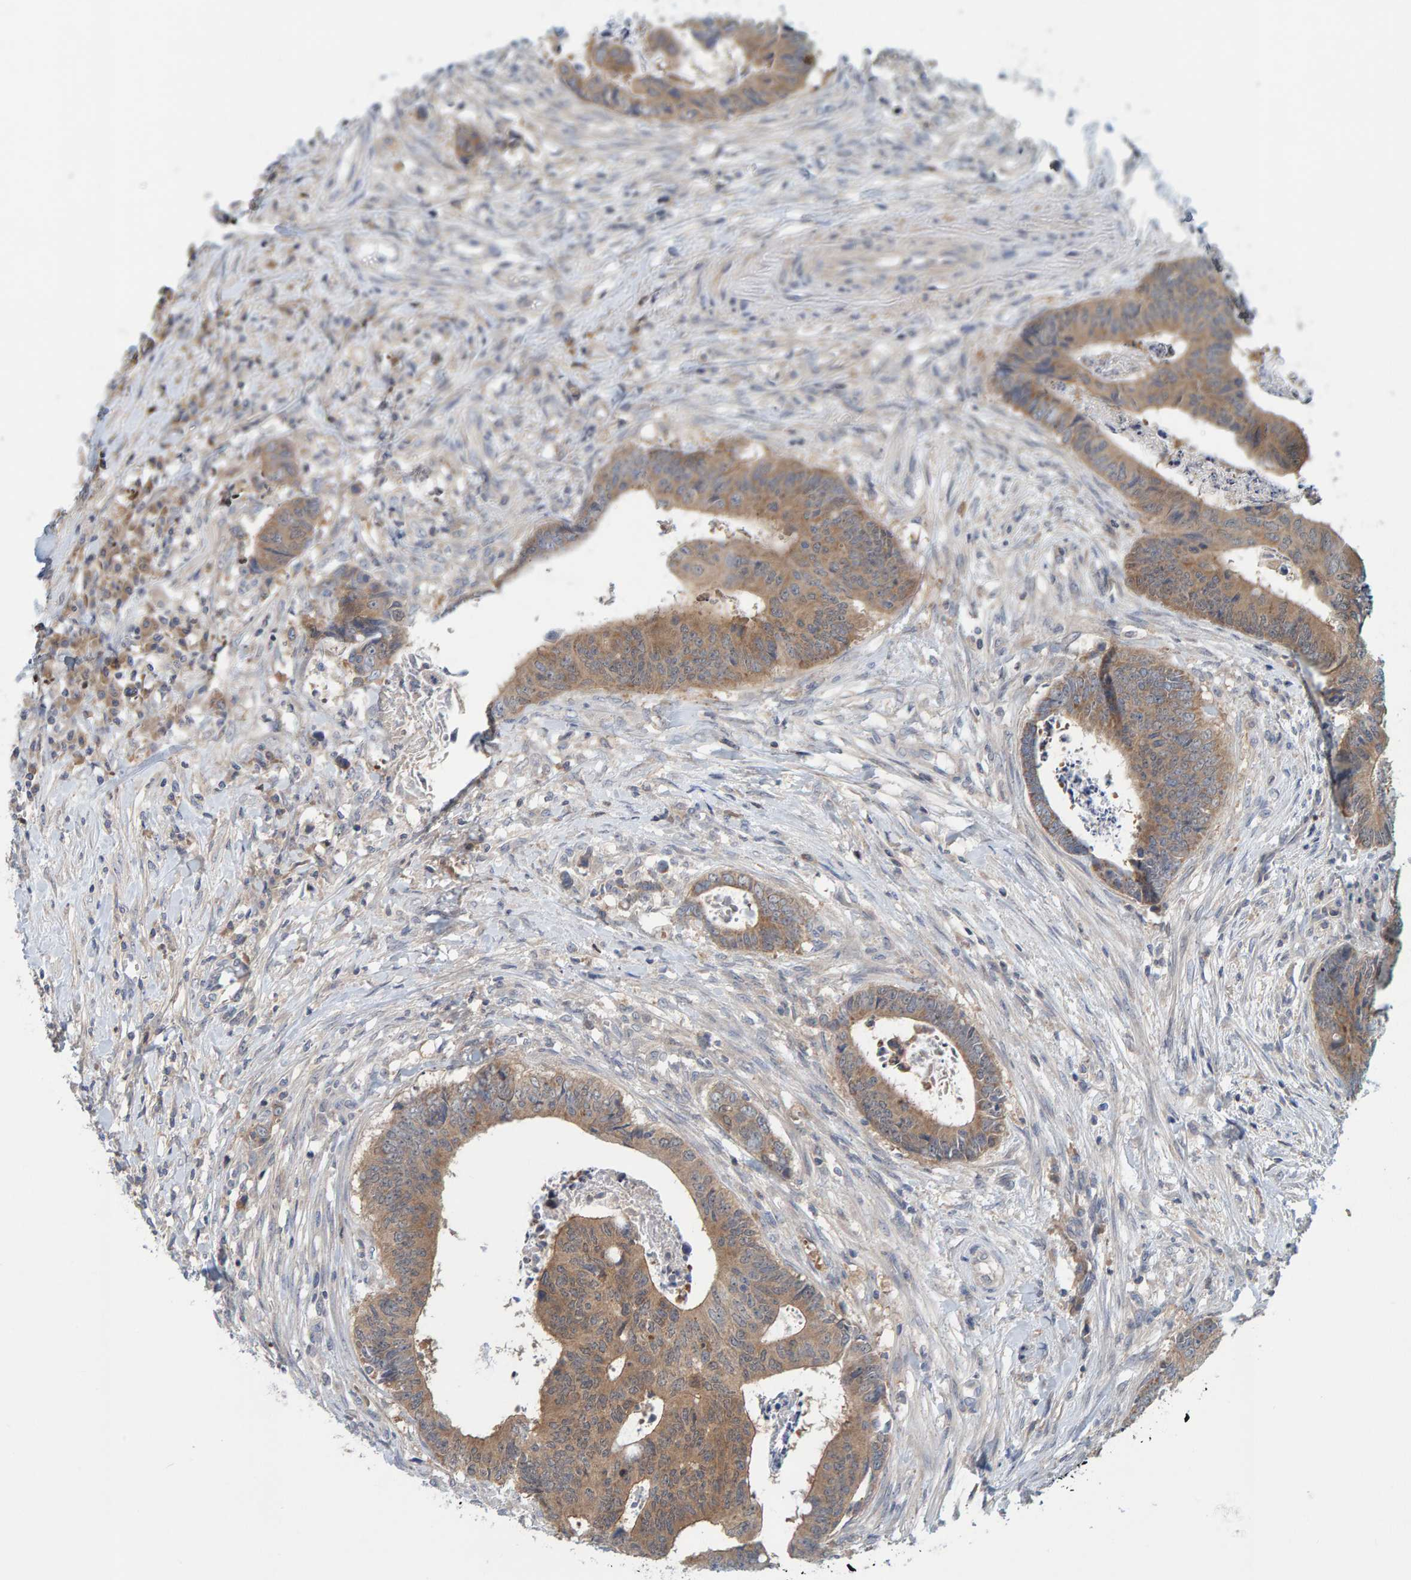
{"staining": {"intensity": "moderate", "quantity": ">75%", "location": "cytoplasmic/membranous"}, "tissue": "colorectal cancer", "cell_type": "Tumor cells", "image_type": "cancer", "snomed": [{"axis": "morphology", "description": "Adenocarcinoma, NOS"}, {"axis": "topography", "description": "Rectum"}], "caption": "Immunohistochemical staining of colorectal adenocarcinoma exhibits medium levels of moderate cytoplasmic/membranous protein positivity in about >75% of tumor cells.", "gene": "TATDN1", "patient": {"sex": "male", "age": 84}}